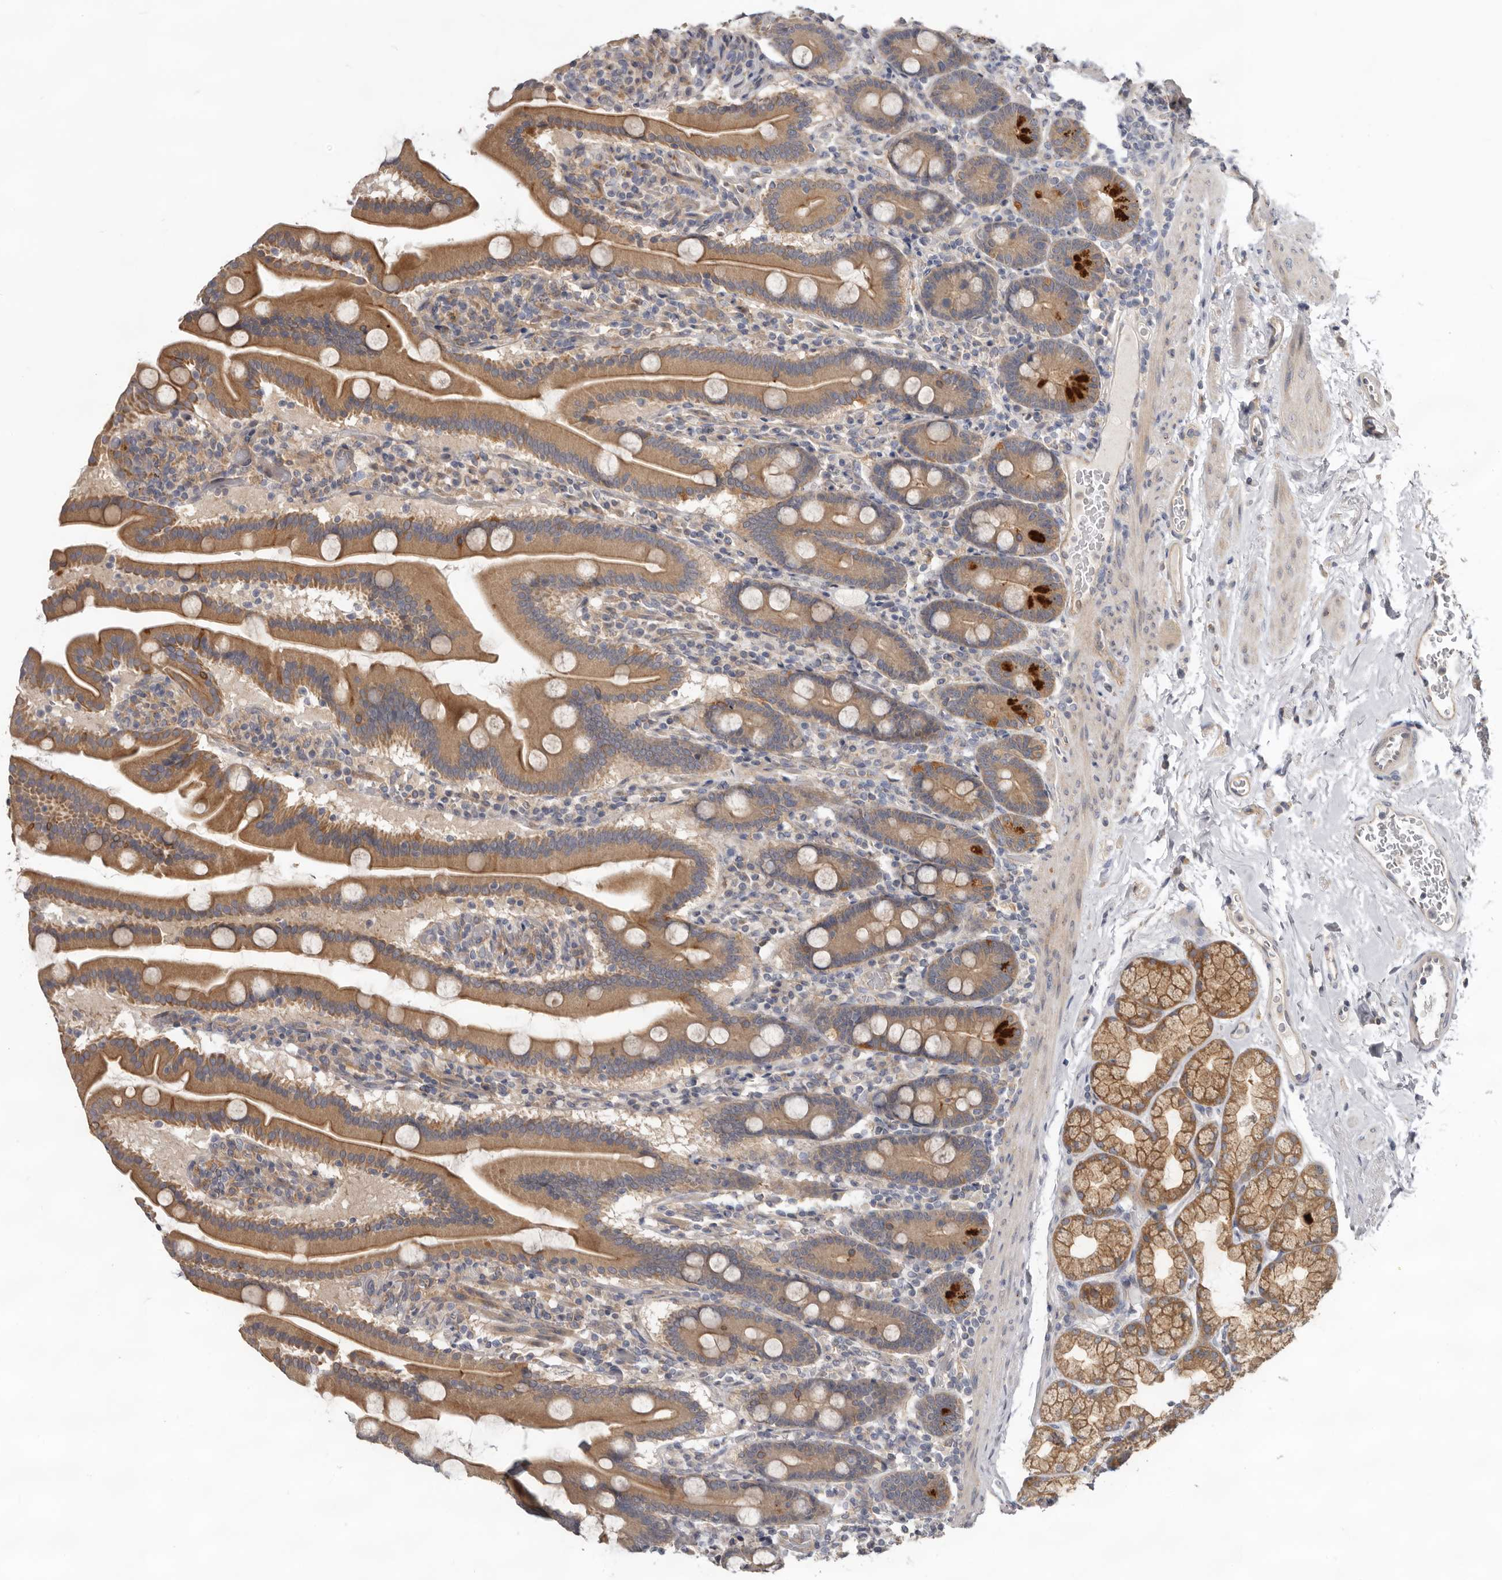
{"staining": {"intensity": "moderate", "quantity": ">75%", "location": "cytoplasmic/membranous"}, "tissue": "duodenum", "cell_type": "Glandular cells", "image_type": "normal", "snomed": [{"axis": "morphology", "description": "Normal tissue, NOS"}, {"axis": "topography", "description": "Duodenum"}], "caption": "Human duodenum stained for a protein (brown) displays moderate cytoplasmic/membranous positive positivity in approximately >75% of glandular cells.", "gene": "HINT3", "patient": {"sex": "male", "age": 55}}